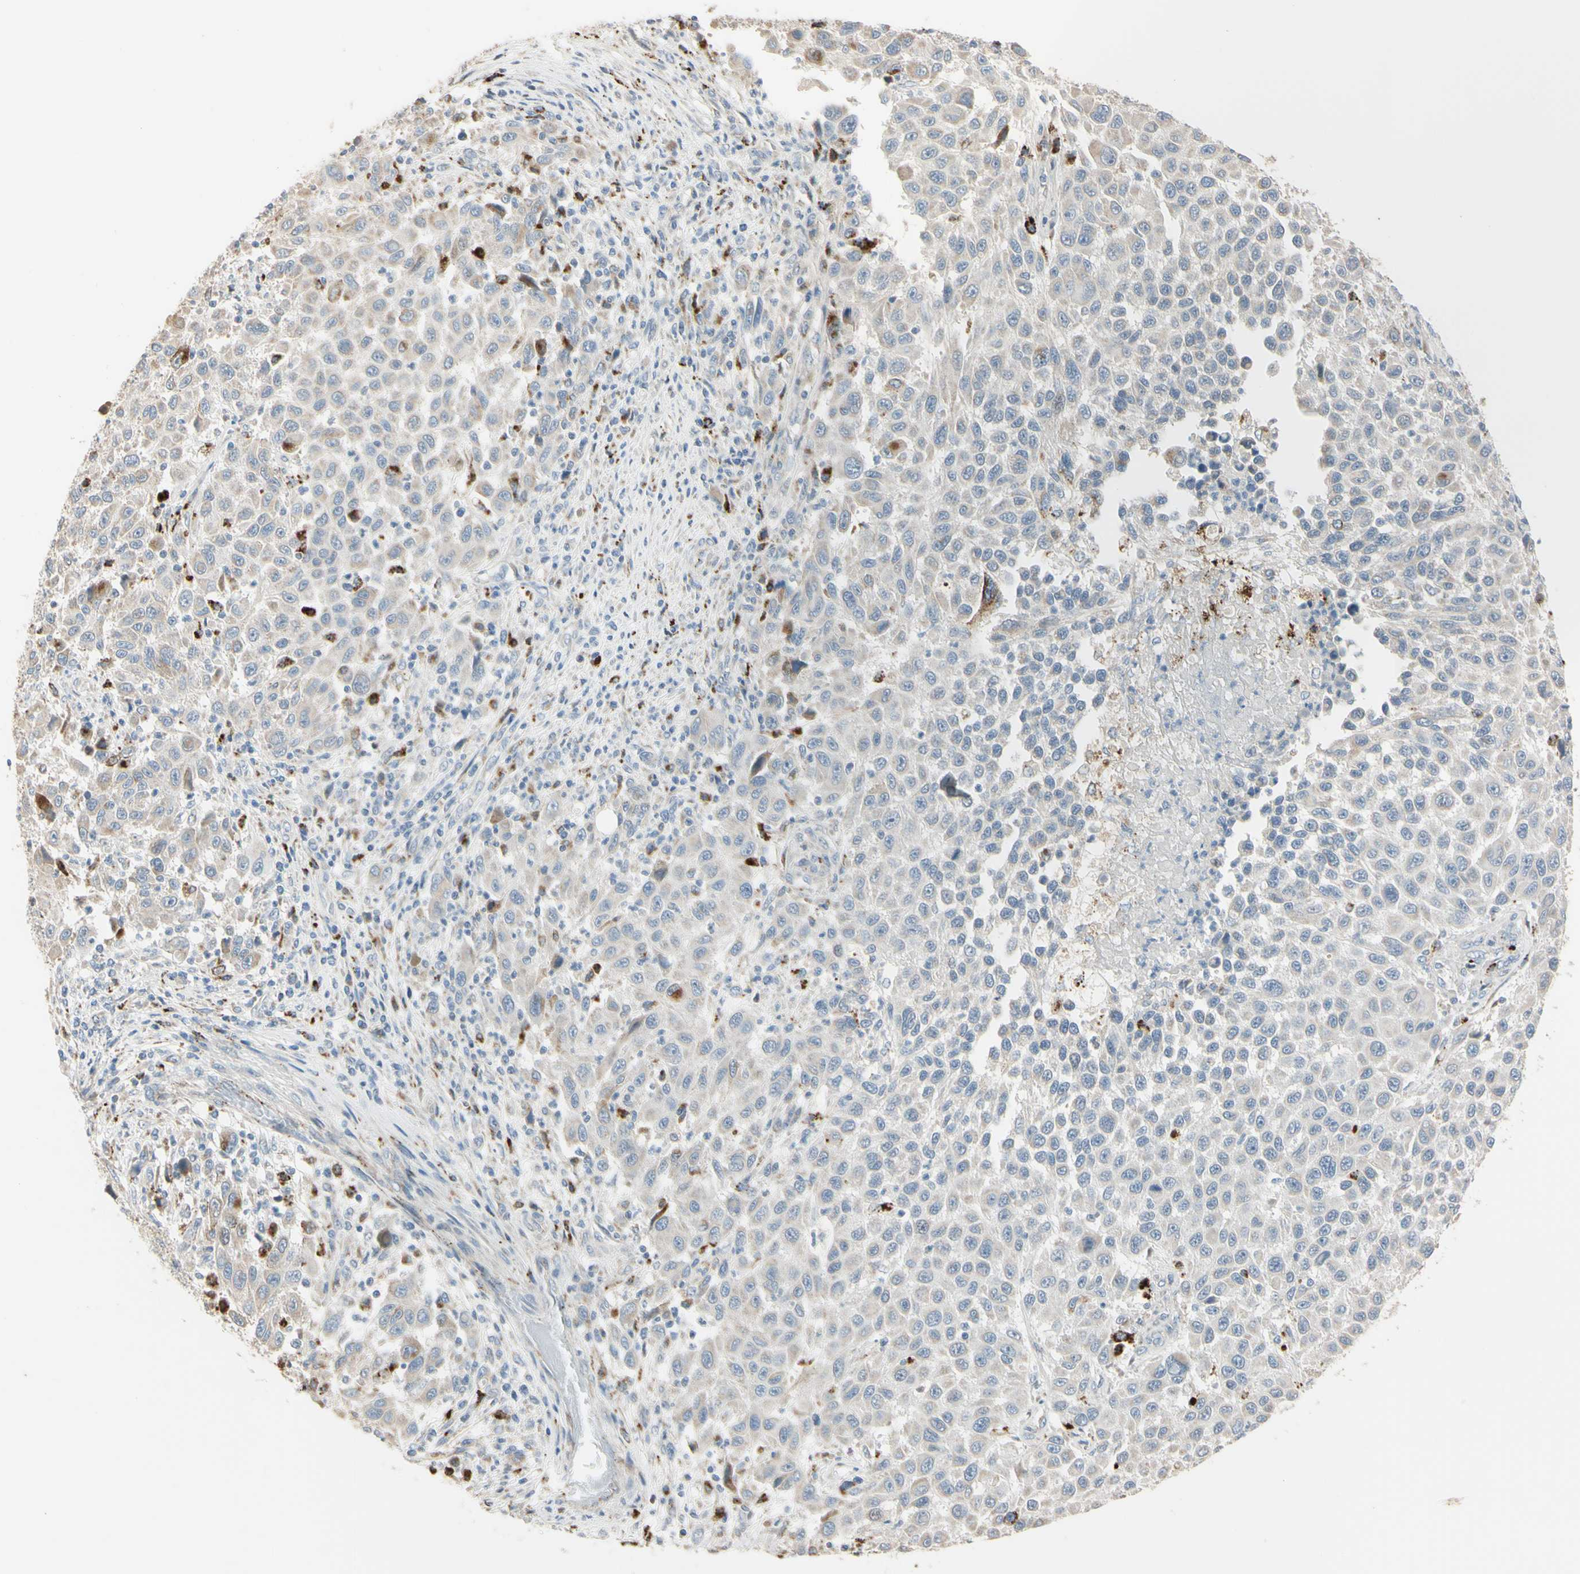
{"staining": {"intensity": "weak", "quantity": ">75%", "location": "cytoplasmic/membranous"}, "tissue": "melanoma", "cell_type": "Tumor cells", "image_type": "cancer", "snomed": [{"axis": "morphology", "description": "Malignant melanoma, Metastatic site"}, {"axis": "topography", "description": "Lymph node"}], "caption": "Human melanoma stained for a protein (brown) displays weak cytoplasmic/membranous positive staining in approximately >75% of tumor cells.", "gene": "ANGPTL1", "patient": {"sex": "male", "age": 61}}